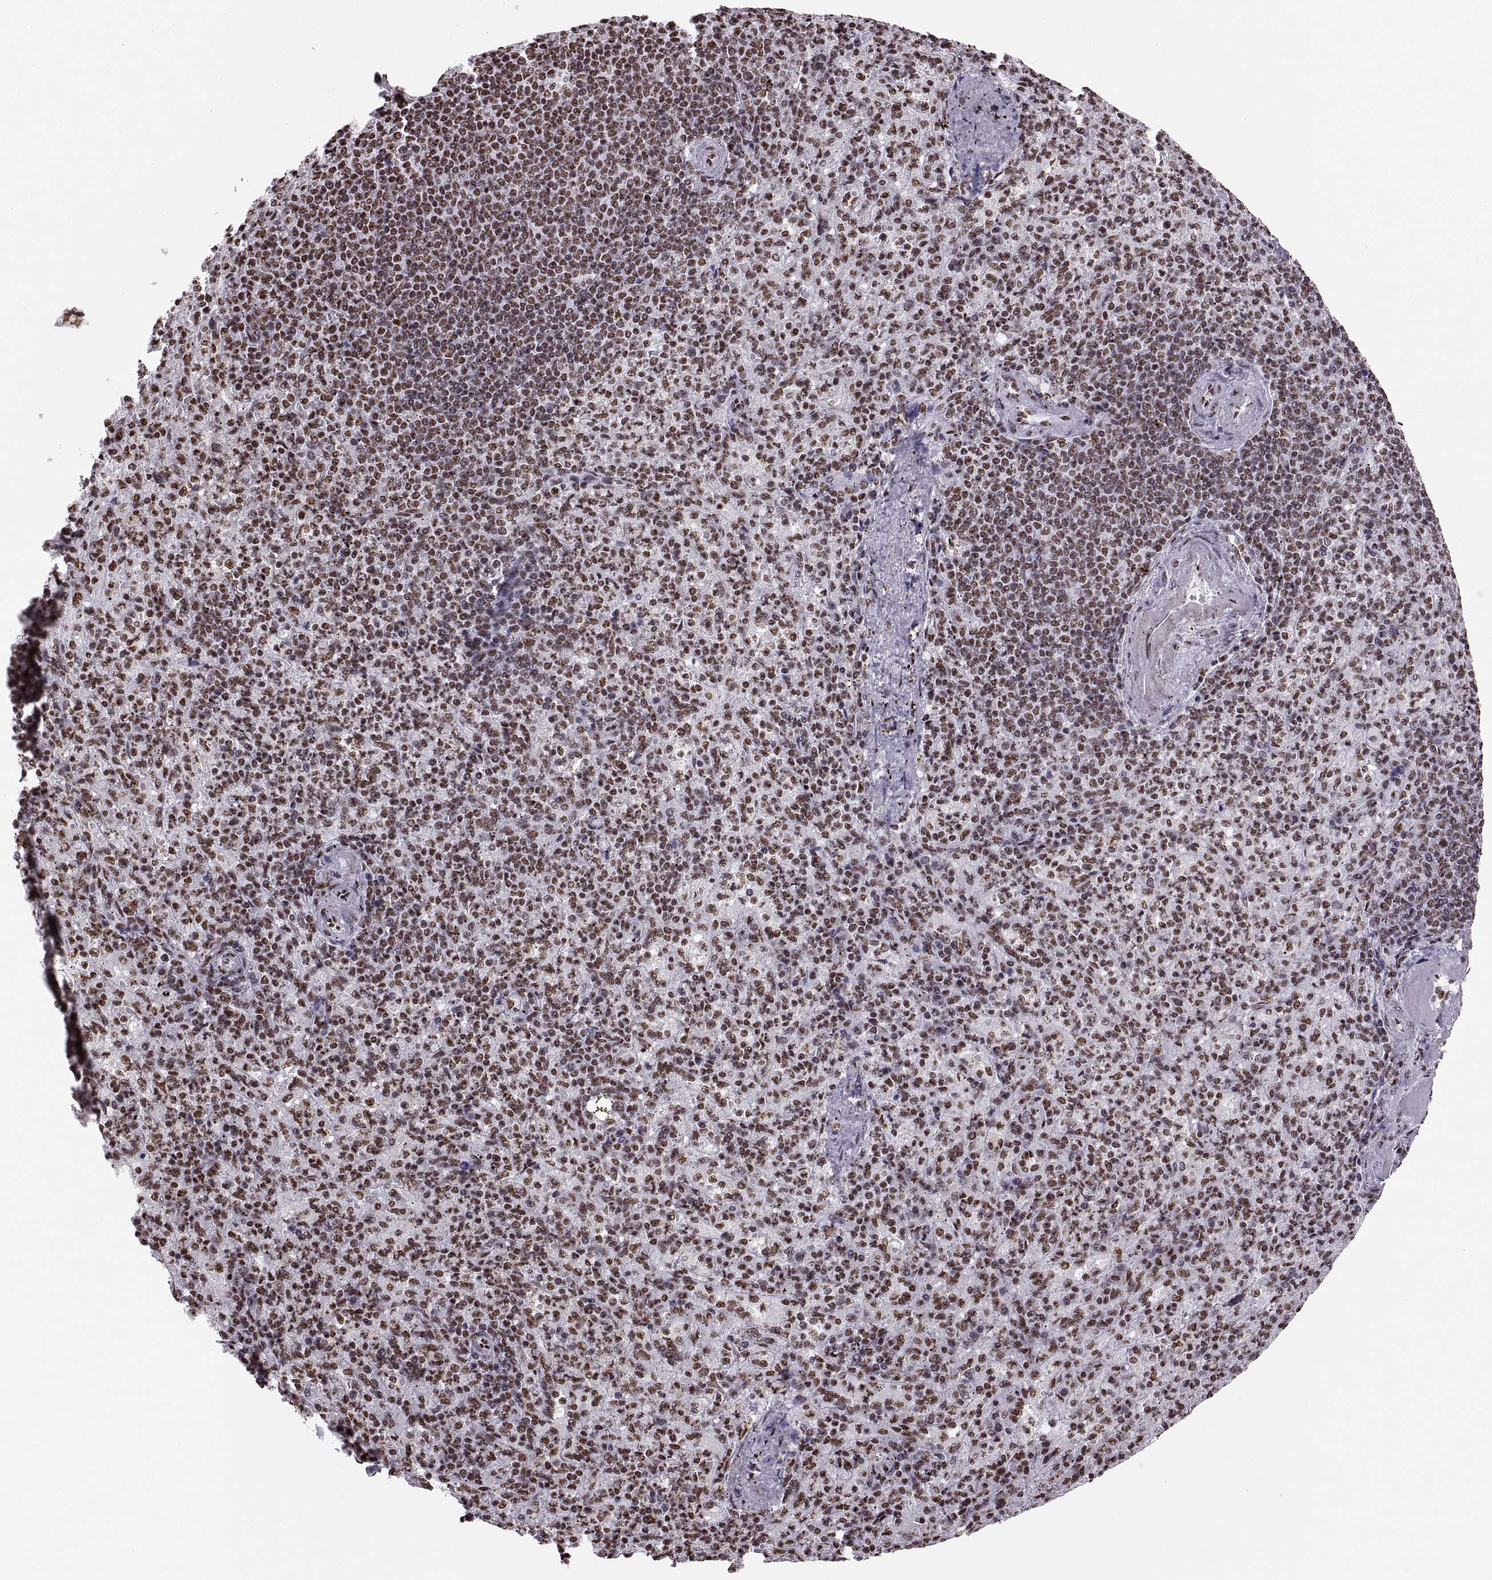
{"staining": {"intensity": "moderate", "quantity": "25%-75%", "location": "nuclear"}, "tissue": "spleen", "cell_type": "Cells in red pulp", "image_type": "normal", "snomed": [{"axis": "morphology", "description": "Normal tissue, NOS"}, {"axis": "topography", "description": "Spleen"}], "caption": "Moderate nuclear protein expression is present in about 25%-75% of cells in red pulp in spleen. The staining was performed using DAB (3,3'-diaminobenzidine), with brown indicating positive protein expression. Nuclei are stained blue with hematoxylin.", "gene": "SNAI1", "patient": {"sex": "female", "age": 74}}